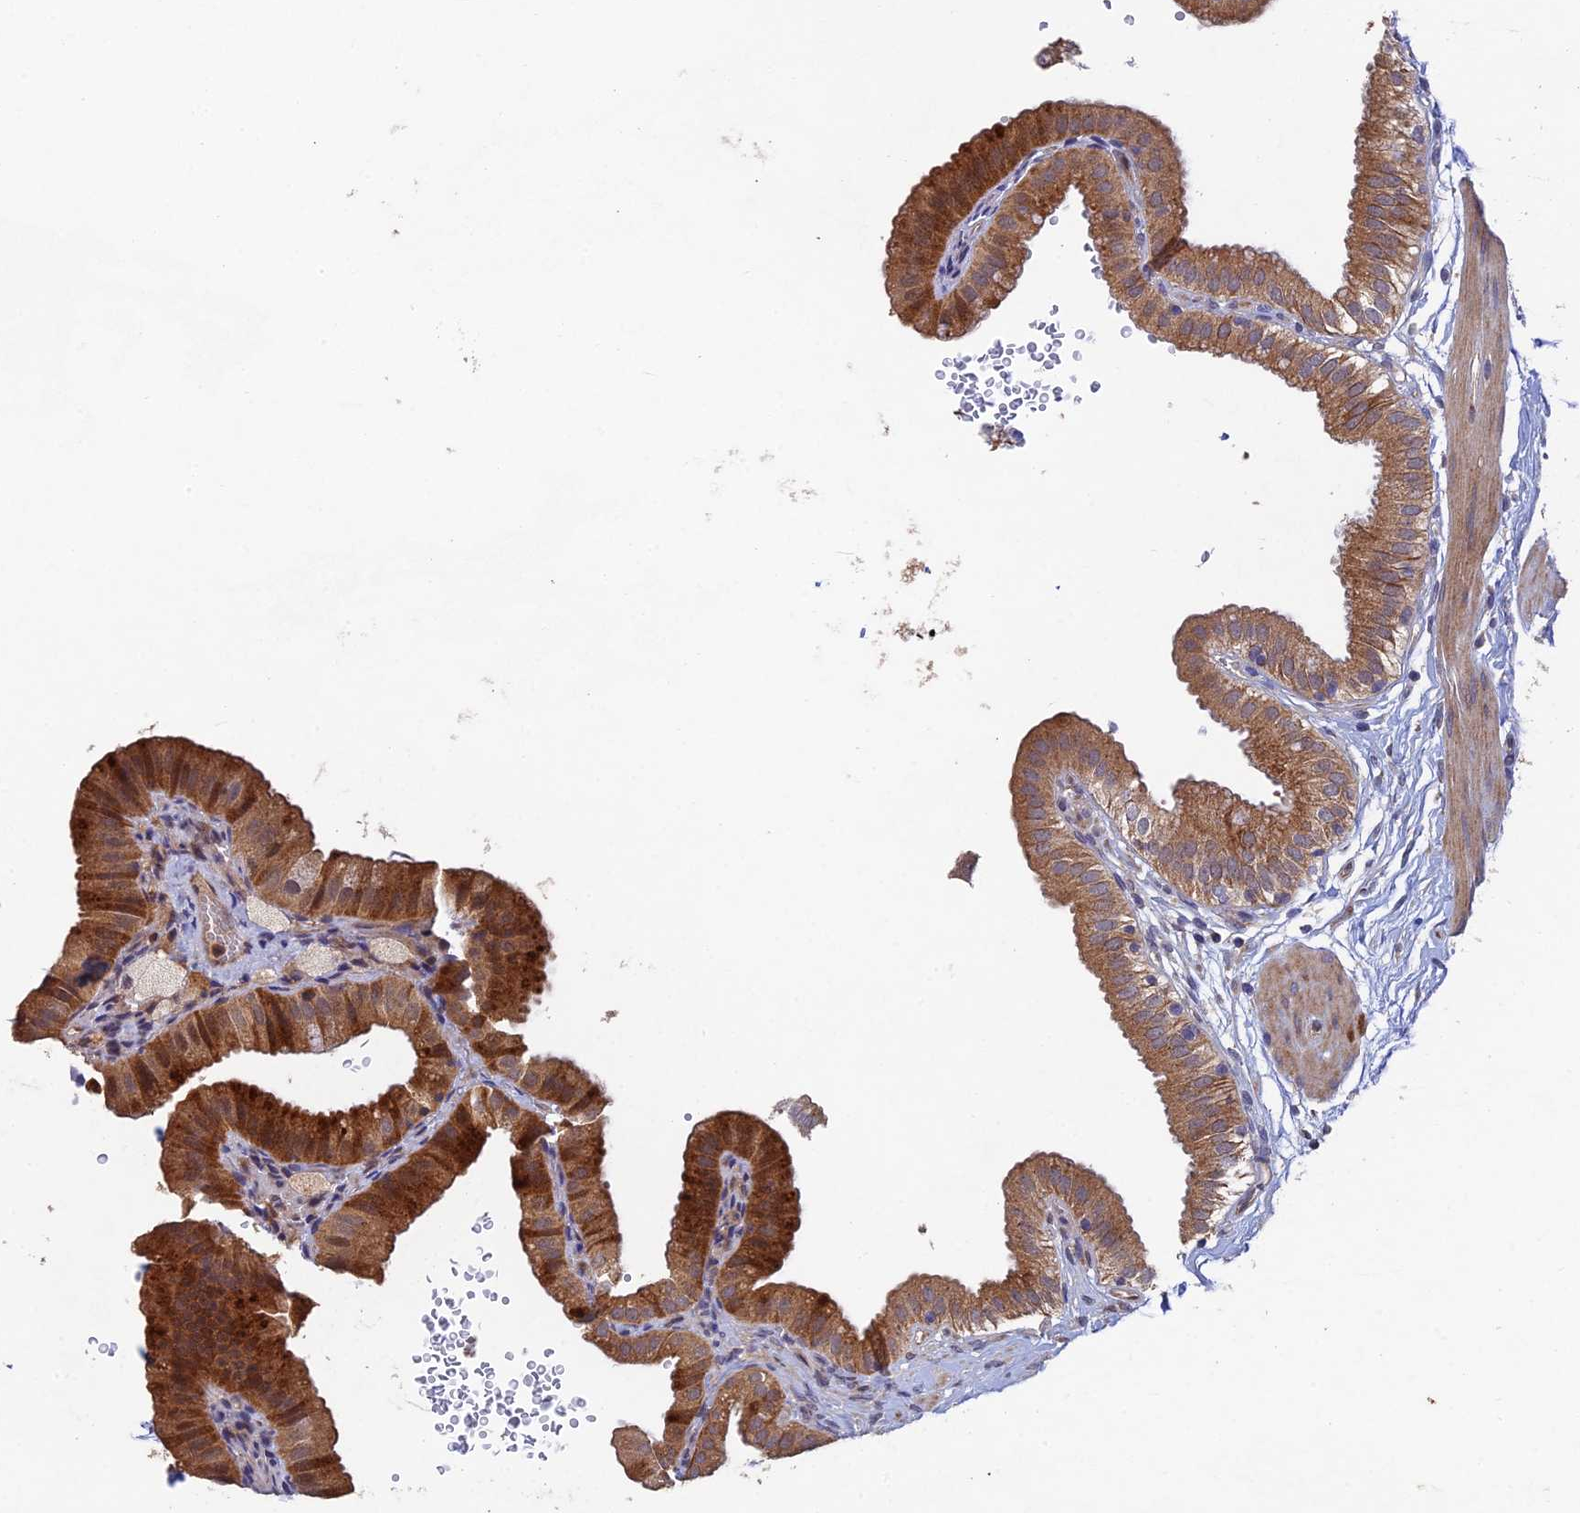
{"staining": {"intensity": "strong", "quantity": ">75%", "location": "cytoplasmic/membranous"}, "tissue": "gallbladder", "cell_type": "Glandular cells", "image_type": "normal", "snomed": [{"axis": "morphology", "description": "Normal tissue, NOS"}, {"axis": "topography", "description": "Gallbladder"}], "caption": "High-power microscopy captured an immunohistochemistry image of normal gallbladder, revealing strong cytoplasmic/membranous positivity in about >75% of glandular cells.", "gene": "NSMCE1", "patient": {"sex": "female", "age": 61}}